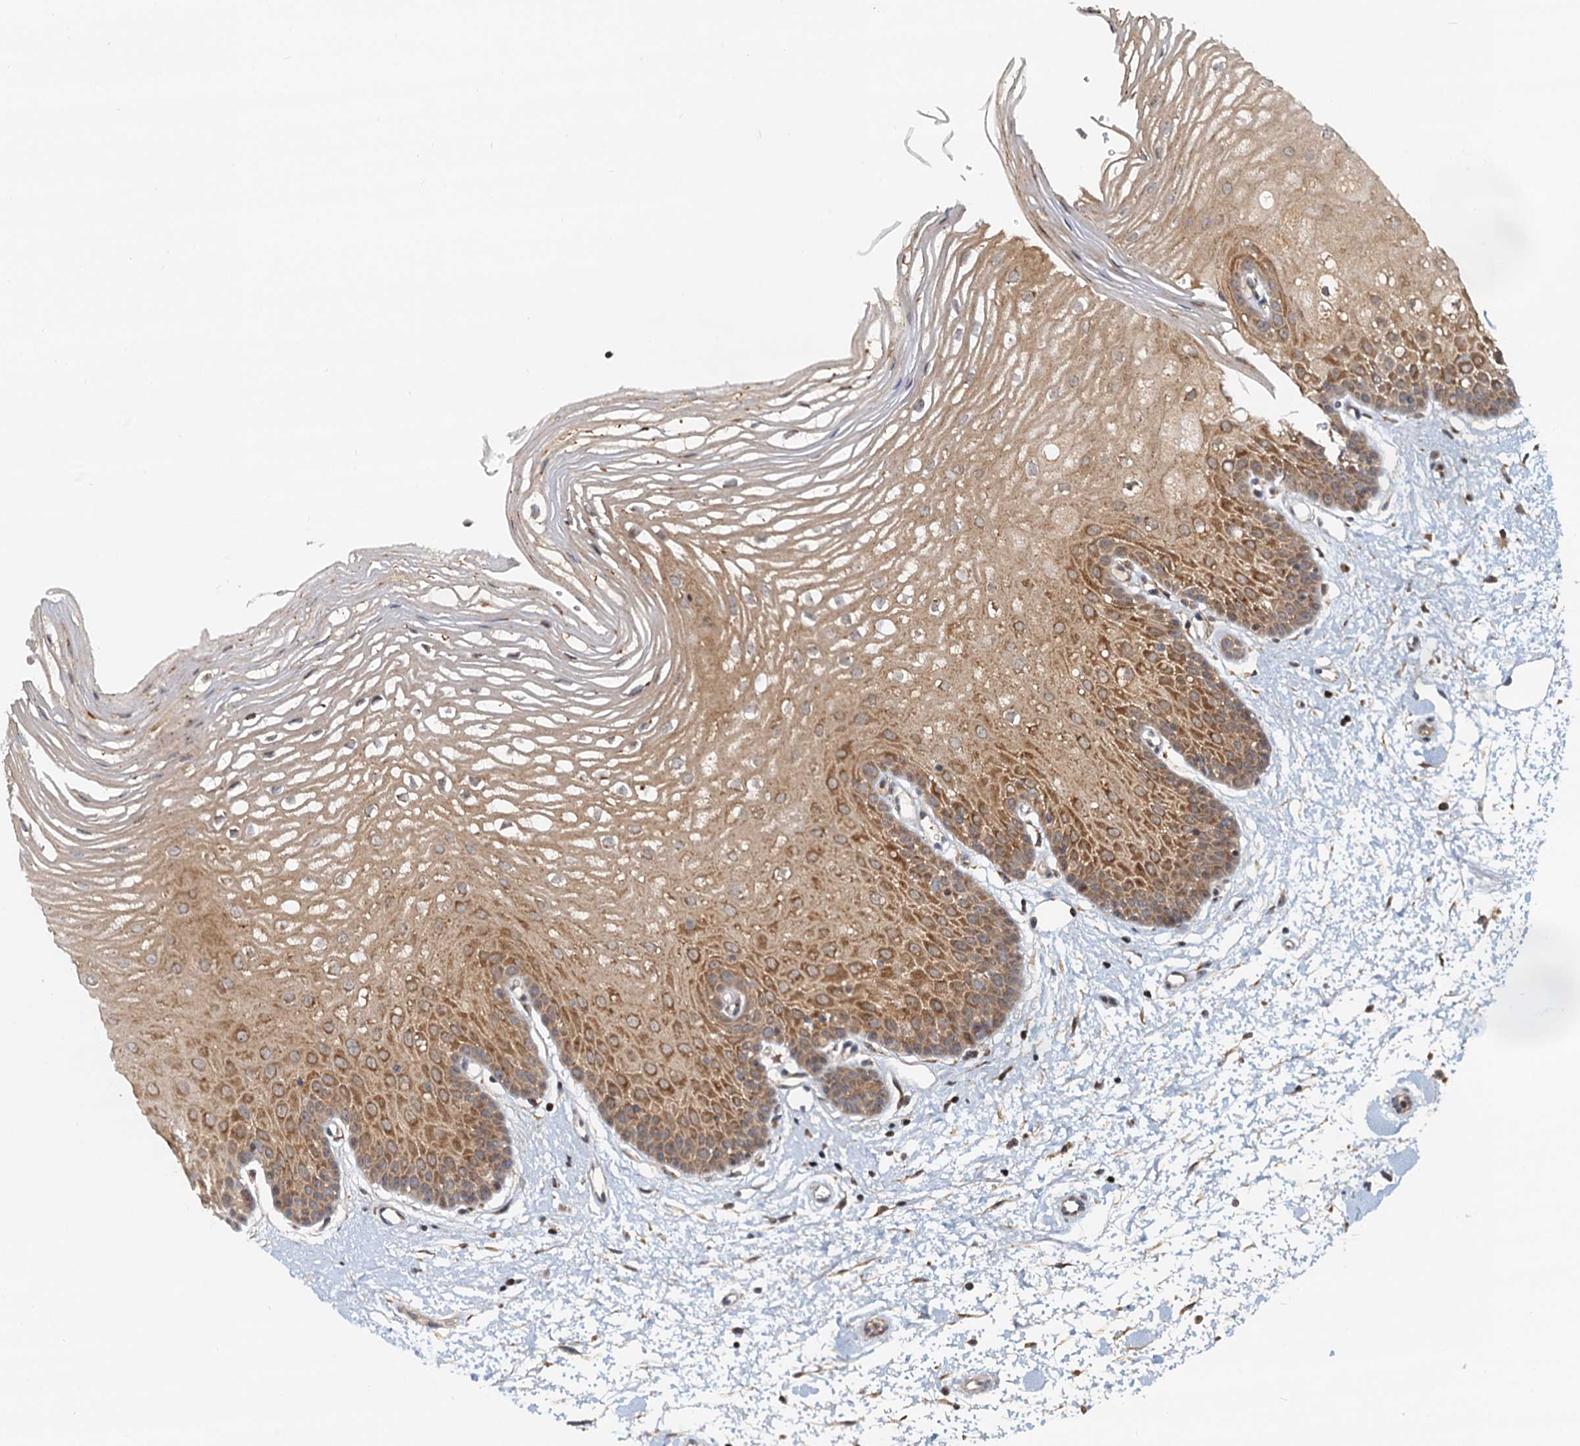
{"staining": {"intensity": "moderate", "quantity": ">75%", "location": "cytoplasmic/membranous"}, "tissue": "oral mucosa", "cell_type": "Squamous epithelial cells", "image_type": "normal", "snomed": [{"axis": "morphology", "description": "Normal tissue, NOS"}, {"axis": "topography", "description": "Oral tissue"}, {"axis": "topography", "description": "Tounge, NOS"}], "caption": "Immunohistochemical staining of unremarkable human oral mucosa demonstrates medium levels of moderate cytoplasmic/membranous positivity in about >75% of squamous epithelial cells. The protein is stained brown, and the nuclei are stained in blue (DAB (3,3'-diaminobenzidine) IHC with brightfield microscopy, high magnification).", "gene": "TOLLIP", "patient": {"sex": "female", "age": 73}}